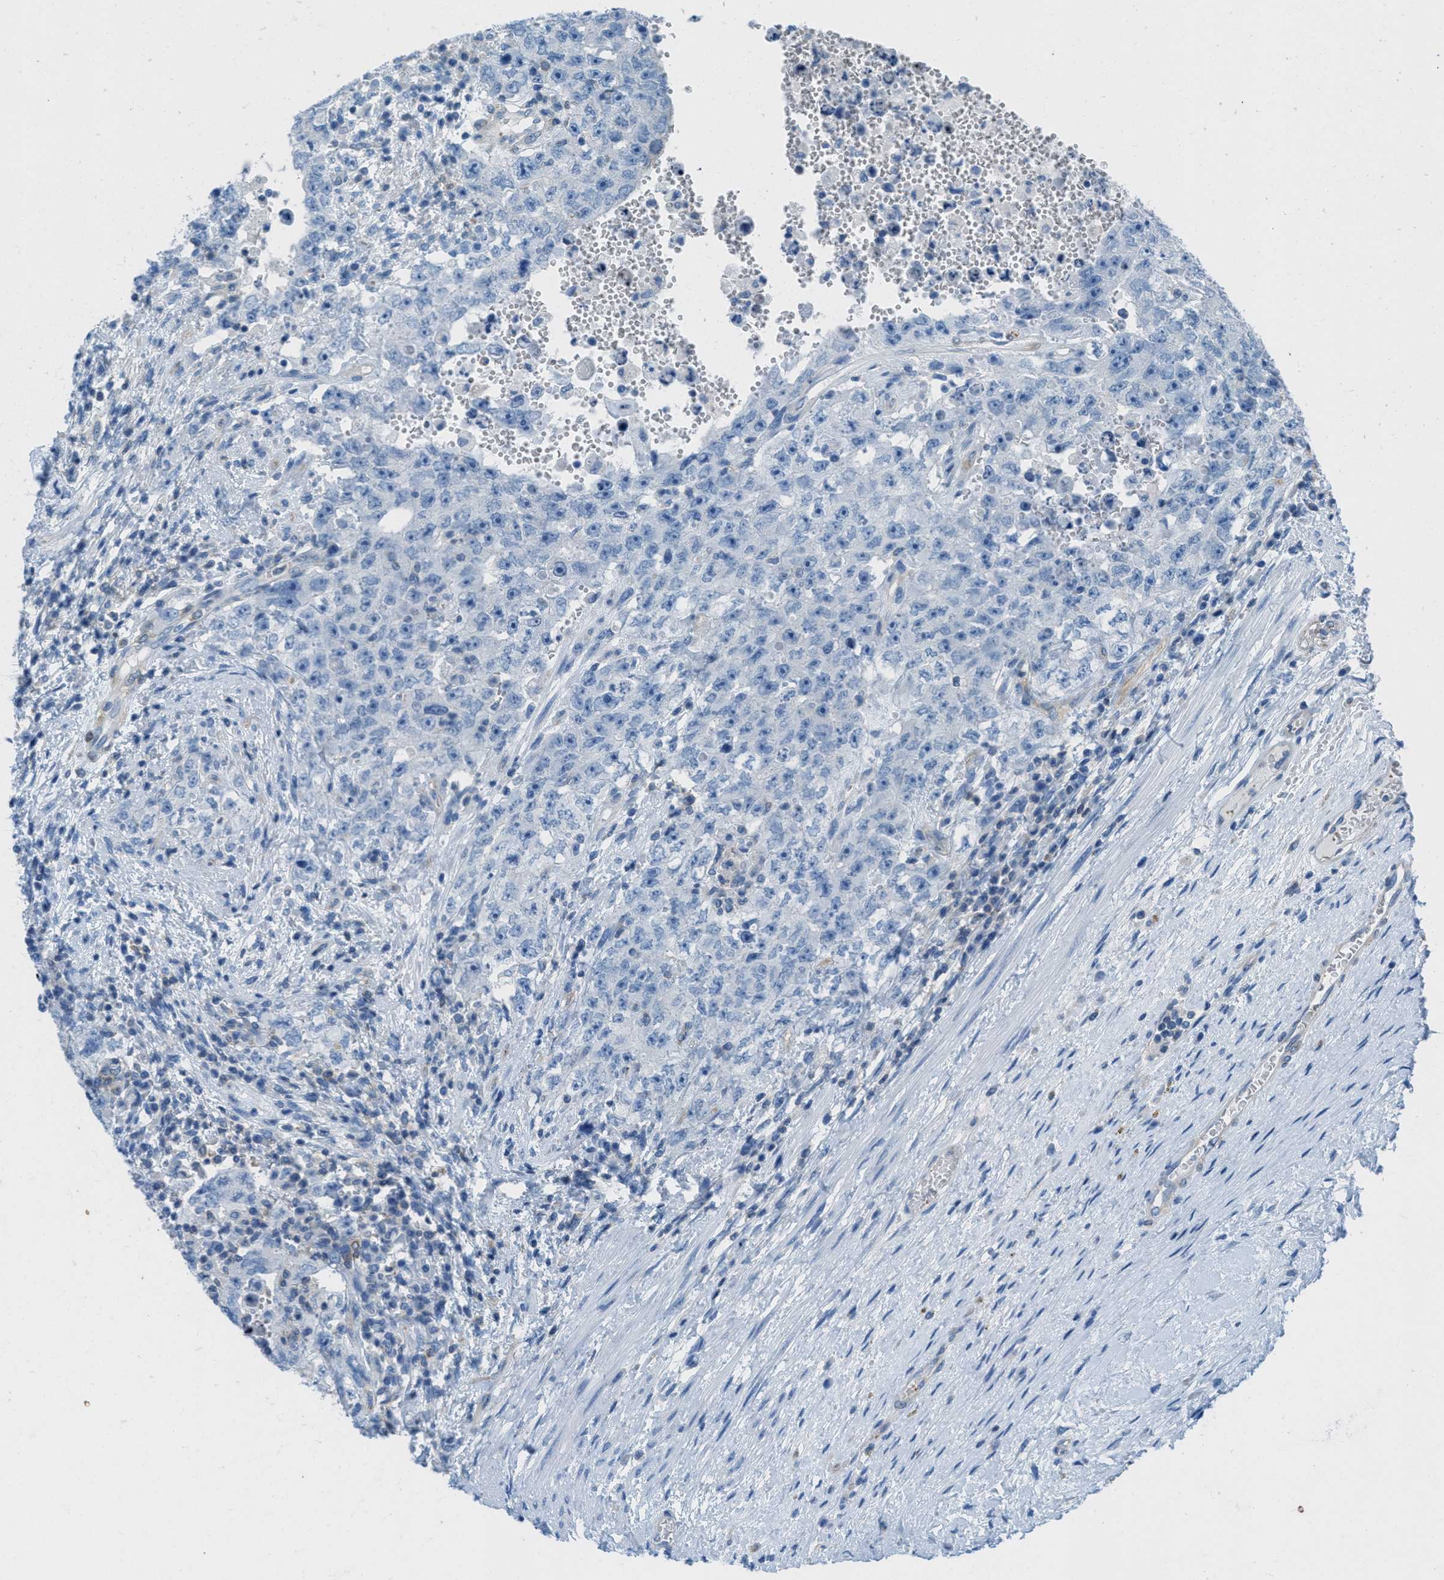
{"staining": {"intensity": "negative", "quantity": "none", "location": "none"}, "tissue": "testis cancer", "cell_type": "Tumor cells", "image_type": "cancer", "snomed": [{"axis": "morphology", "description": "Carcinoma, Embryonal, NOS"}, {"axis": "topography", "description": "Testis"}], "caption": "Embryonal carcinoma (testis) was stained to show a protein in brown. There is no significant staining in tumor cells.", "gene": "MAPRE2", "patient": {"sex": "male", "age": 26}}